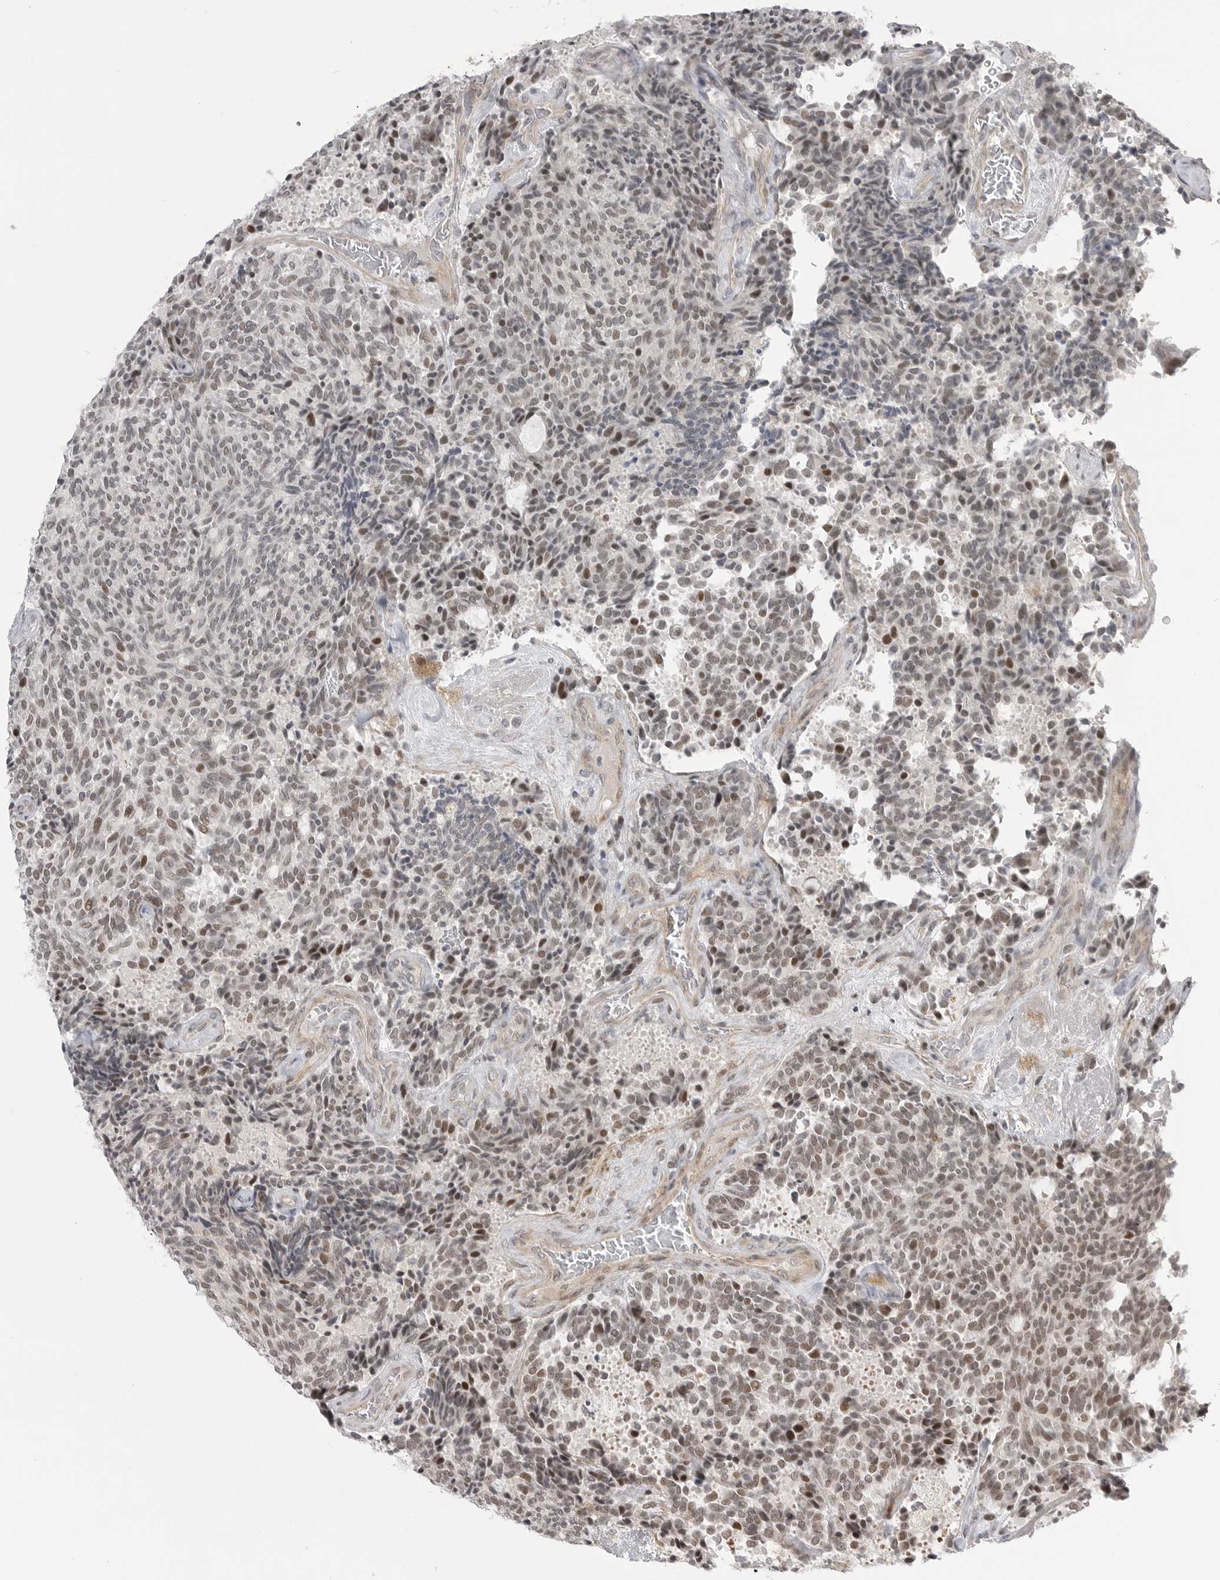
{"staining": {"intensity": "weak", "quantity": ">75%", "location": "nuclear"}, "tissue": "carcinoid", "cell_type": "Tumor cells", "image_type": "cancer", "snomed": [{"axis": "morphology", "description": "Carcinoid, malignant, NOS"}, {"axis": "topography", "description": "Pancreas"}], "caption": "A micrograph showing weak nuclear positivity in approximately >75% of tumor cells in malignant carcinoid, as visualized by brown immunohistochemical staining.", "gene": "GGT6", "patient": {"sex": "female", "age": 54}}